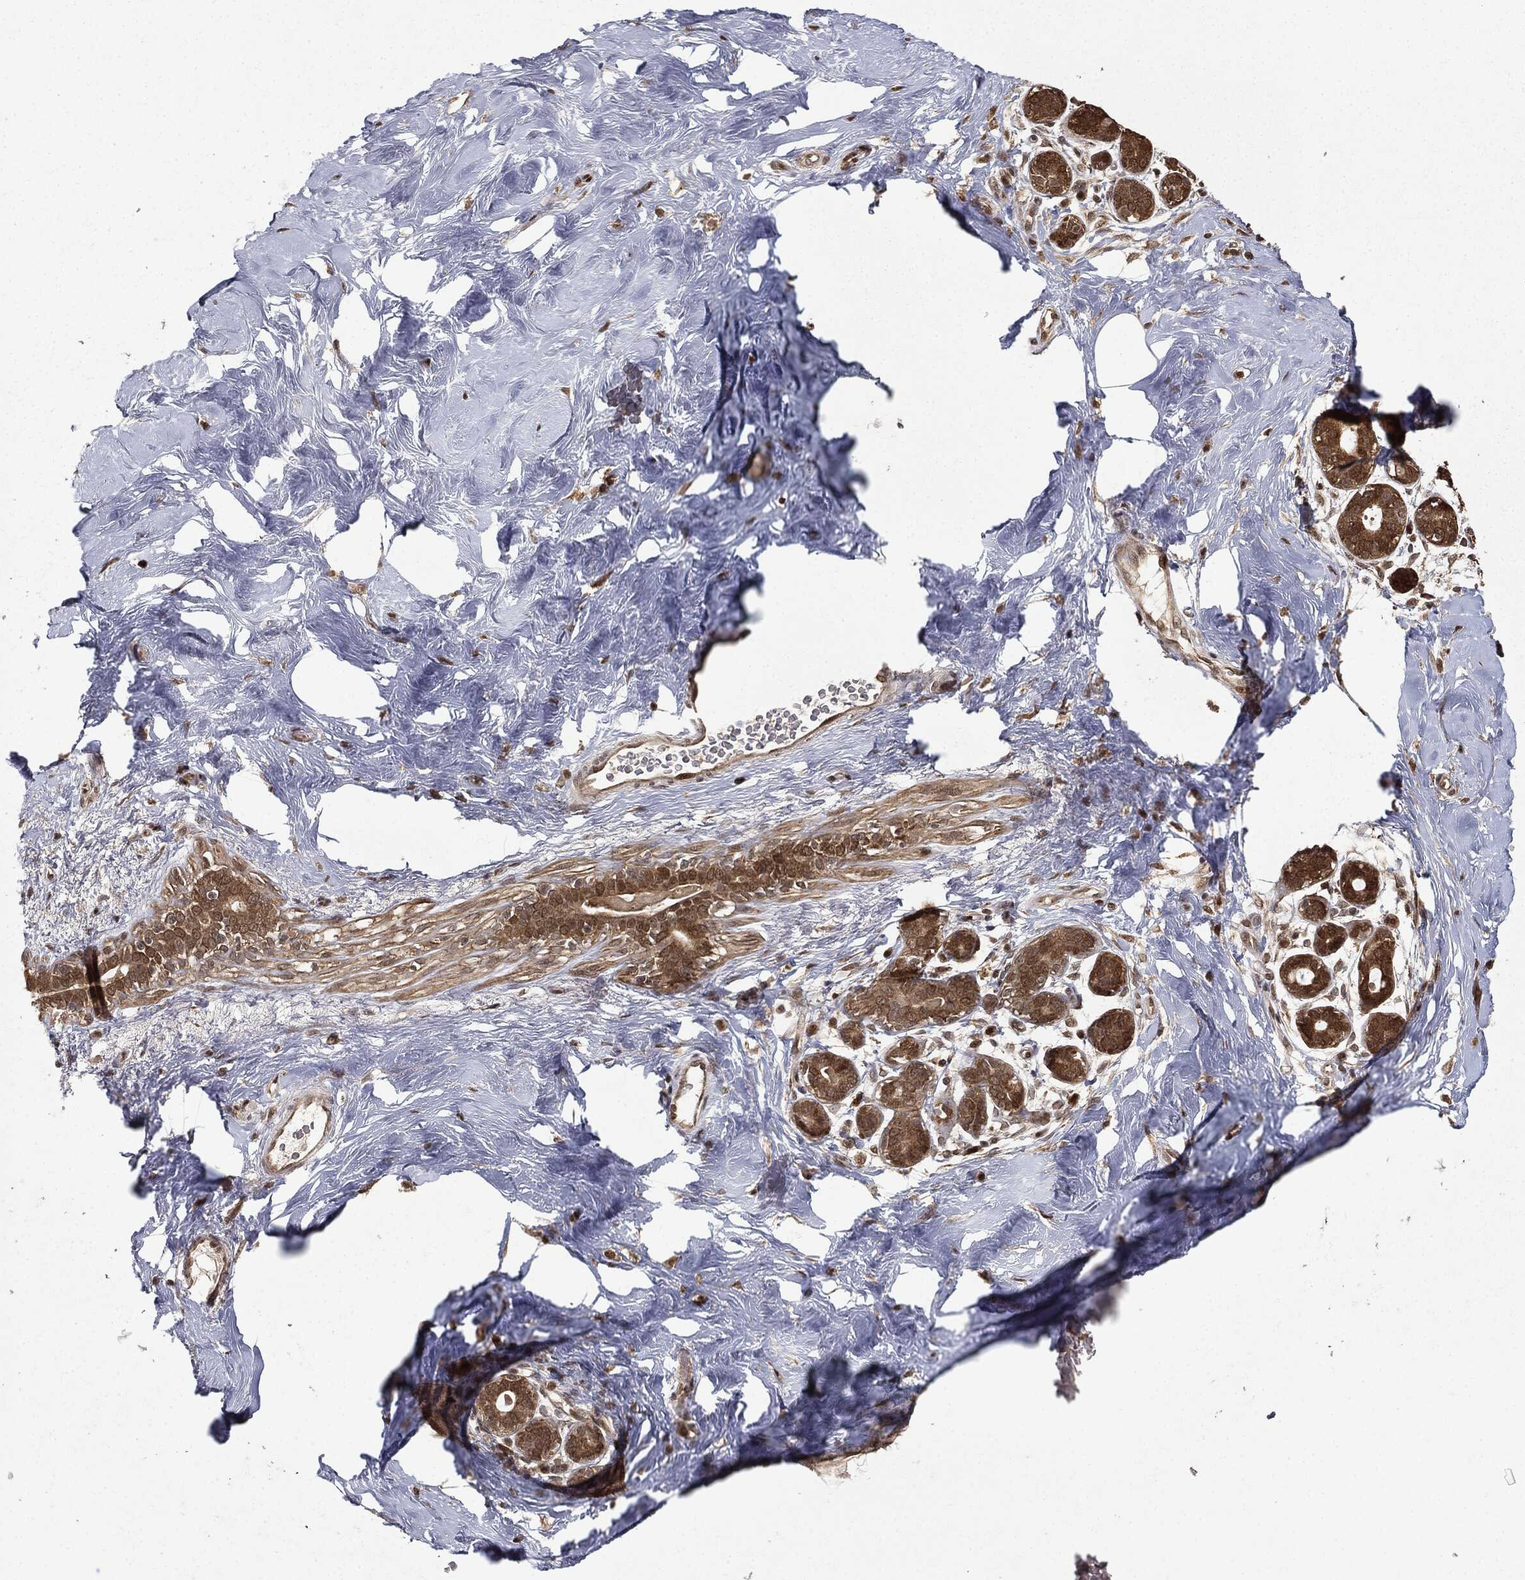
{"staining": {"intensity": "negative", "quantity": "none", "location": "none"}, "tissue": "breast", "cell_type": "Adipocytes", "image_type": "normal", "snomed": [{"axis": "morphology", "description": "Normal tissue, NOS"}, {"axis": "topography", "description": "Breast"}], "caption": "DAB (3,3'-diaminobenzidine) immunohistochemical staining of unremarkable breast reveals no significant positivity in adipocytes.", "gene": "ZNHIT6", "patient": {"sex": "female", "age": 43}}